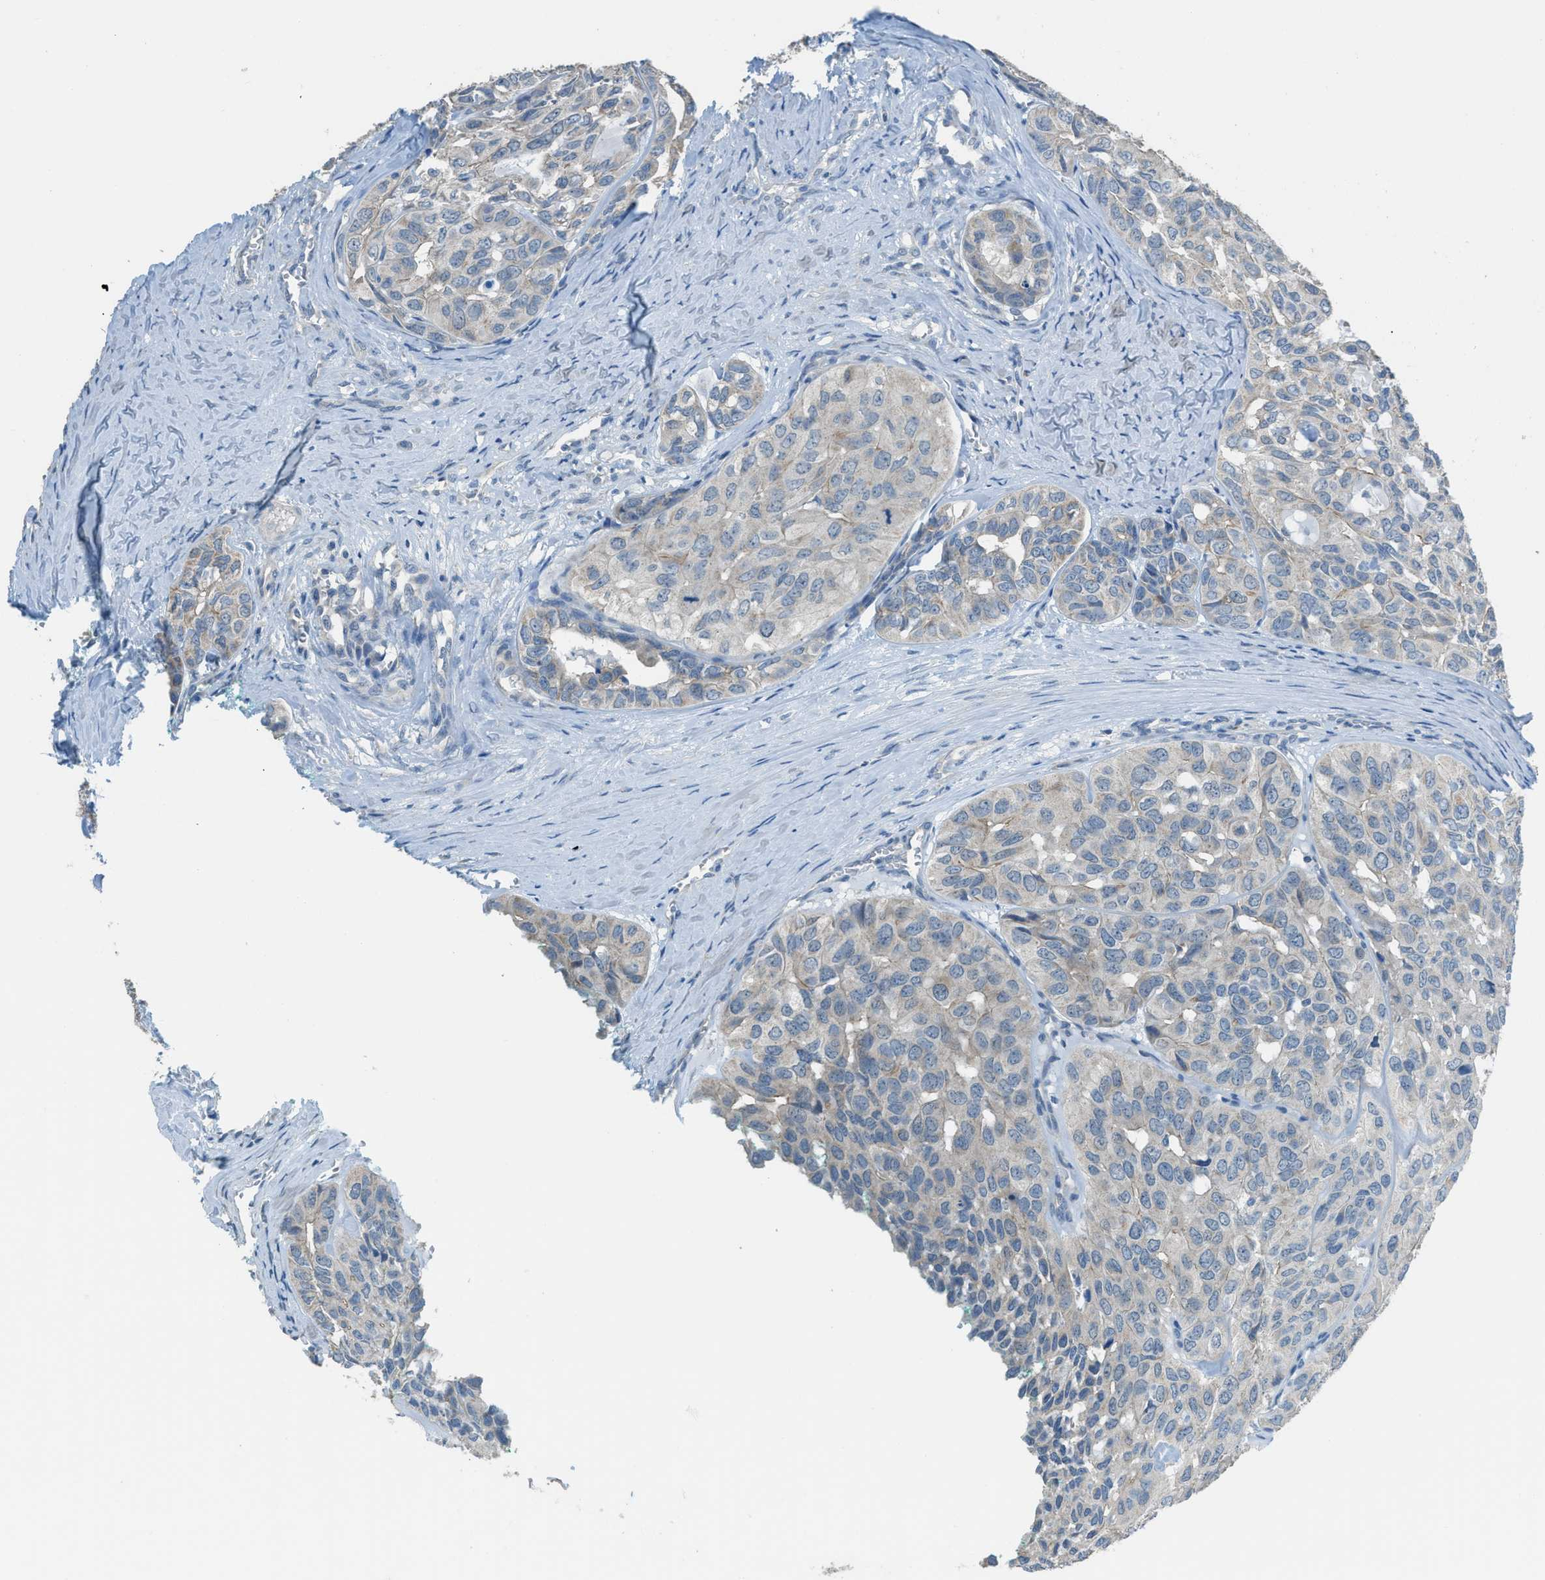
{"staining": {"intensity": "weak", "quantity": "<25%", "location": "cytoplasmic/membranous"}, "tissue": "head and neck cancer", "cell_type": "Tumor cells", "image_type": "cancer", "snomed": [{"axis": "morphology", "description": "Adenocarcinoma, NOS"}, {"axis": "topography", "description": "Salivary gland, NOS"}, {"axis": "topography", "description": "Head-Neck"}], "caption": "This is an IHC histopathology image of human head and neck cancer (adenocarcinoma). There is no expression in tumor cells.", "gene": "TIMD4", "patient": {"sex": "female", "age": 76}}